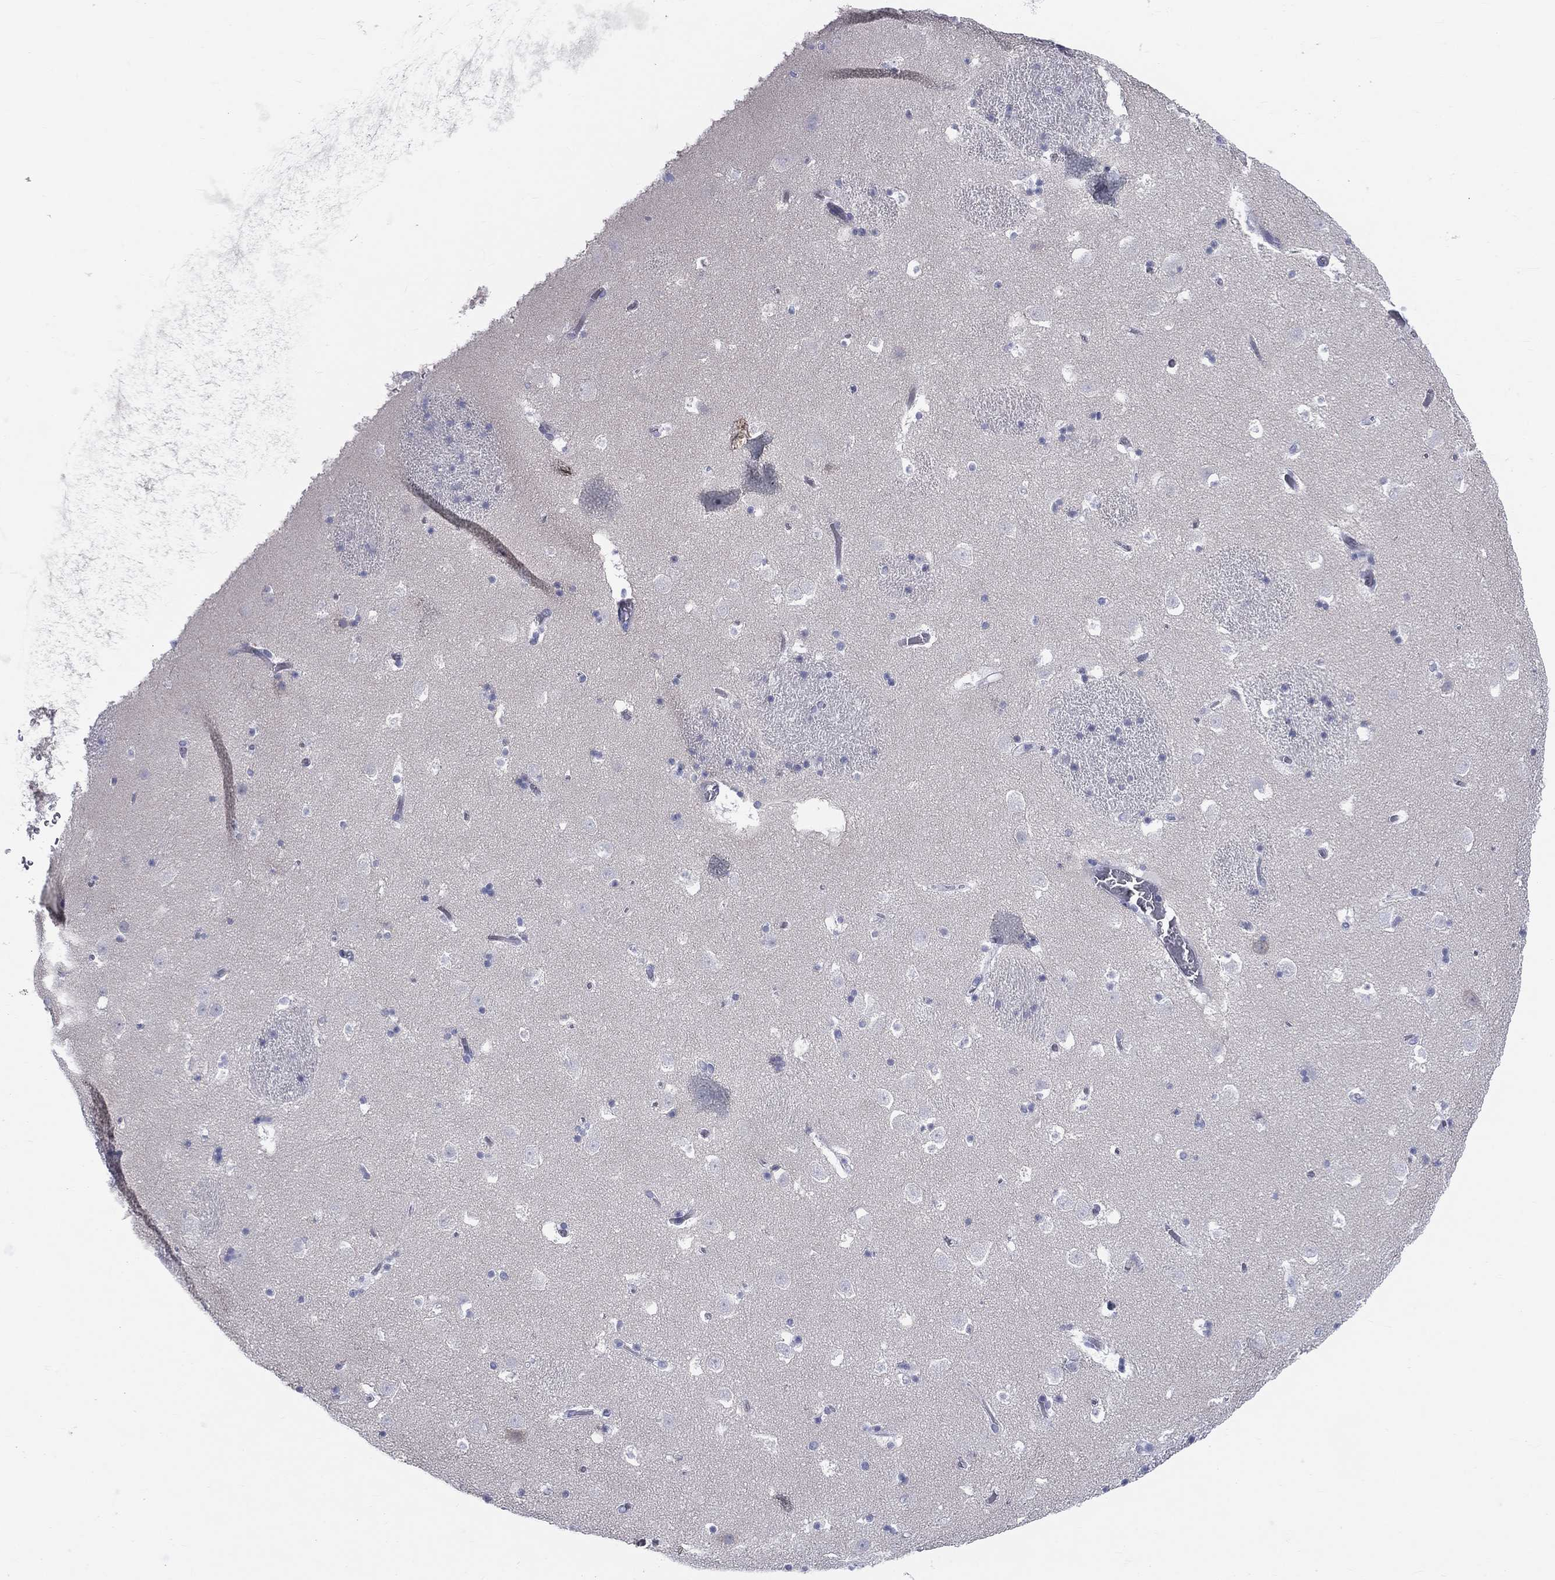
{"staining": {"intensity": "negative", "quantity": "none", "location": "none"}, "tissue": "caudate", "cell_type": "Glial cells", "image_type": "normal", "snomed": [{"axis": "morphology", "description": "Normal tissue, NOS"}, {"axis": "topography", "description": "Lateral ventricle wall"}], "caption": "A high-resolution photomicrograph shows immunohistochemistry (IHC) staining of unremarkable caudate, which shows no significant staining in glial cells. (Stains: DAB (3,3'-diaminobenzidine) immunohistochemistry (IHC) with hematoxylin counter stain, Microscopy: brightfield microscopy at high magnification).", "gene": "MLN", "patient": {"sex": "female", "age": 42}}